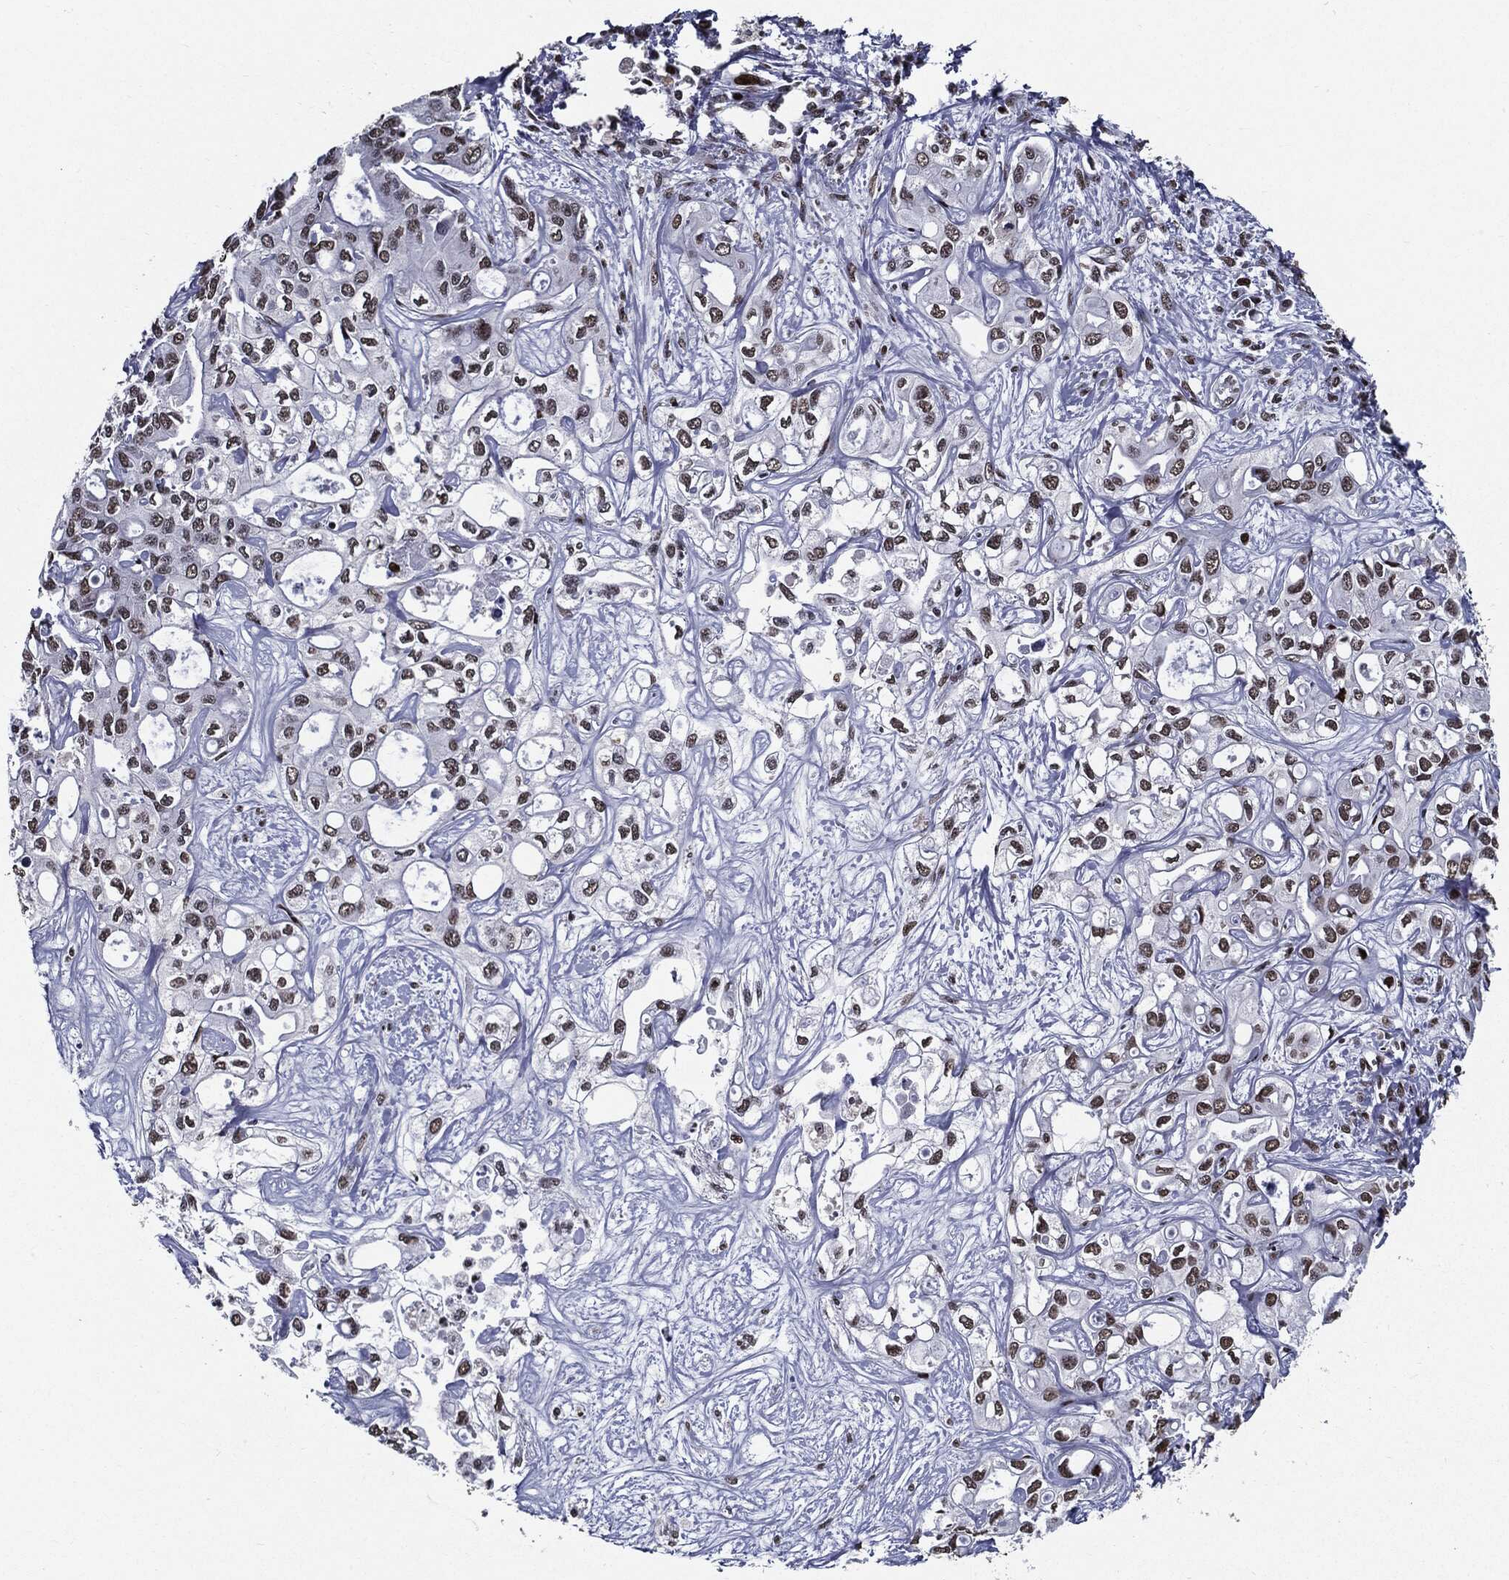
{"staining": {"intensity": "moderate", "quantity": ">75%", "location": "nuclear"}, "tissue": "liver cancer", "cell_type": "Tumor cells", "image_type": "cancer", "snomed": [{"axis": "morphology", "description": "Cholangiocarcinoma"}, {"axis": "topography", "description": "Liver"}], "caption": "Liver cholangiocarcinoma was stained to show a protein in brown. There is medium levels of moderate nuclear positivity in about >75% of tumor cells.", "gene": "ZFP91", "patient": {"sex": "female", "age": 64}}